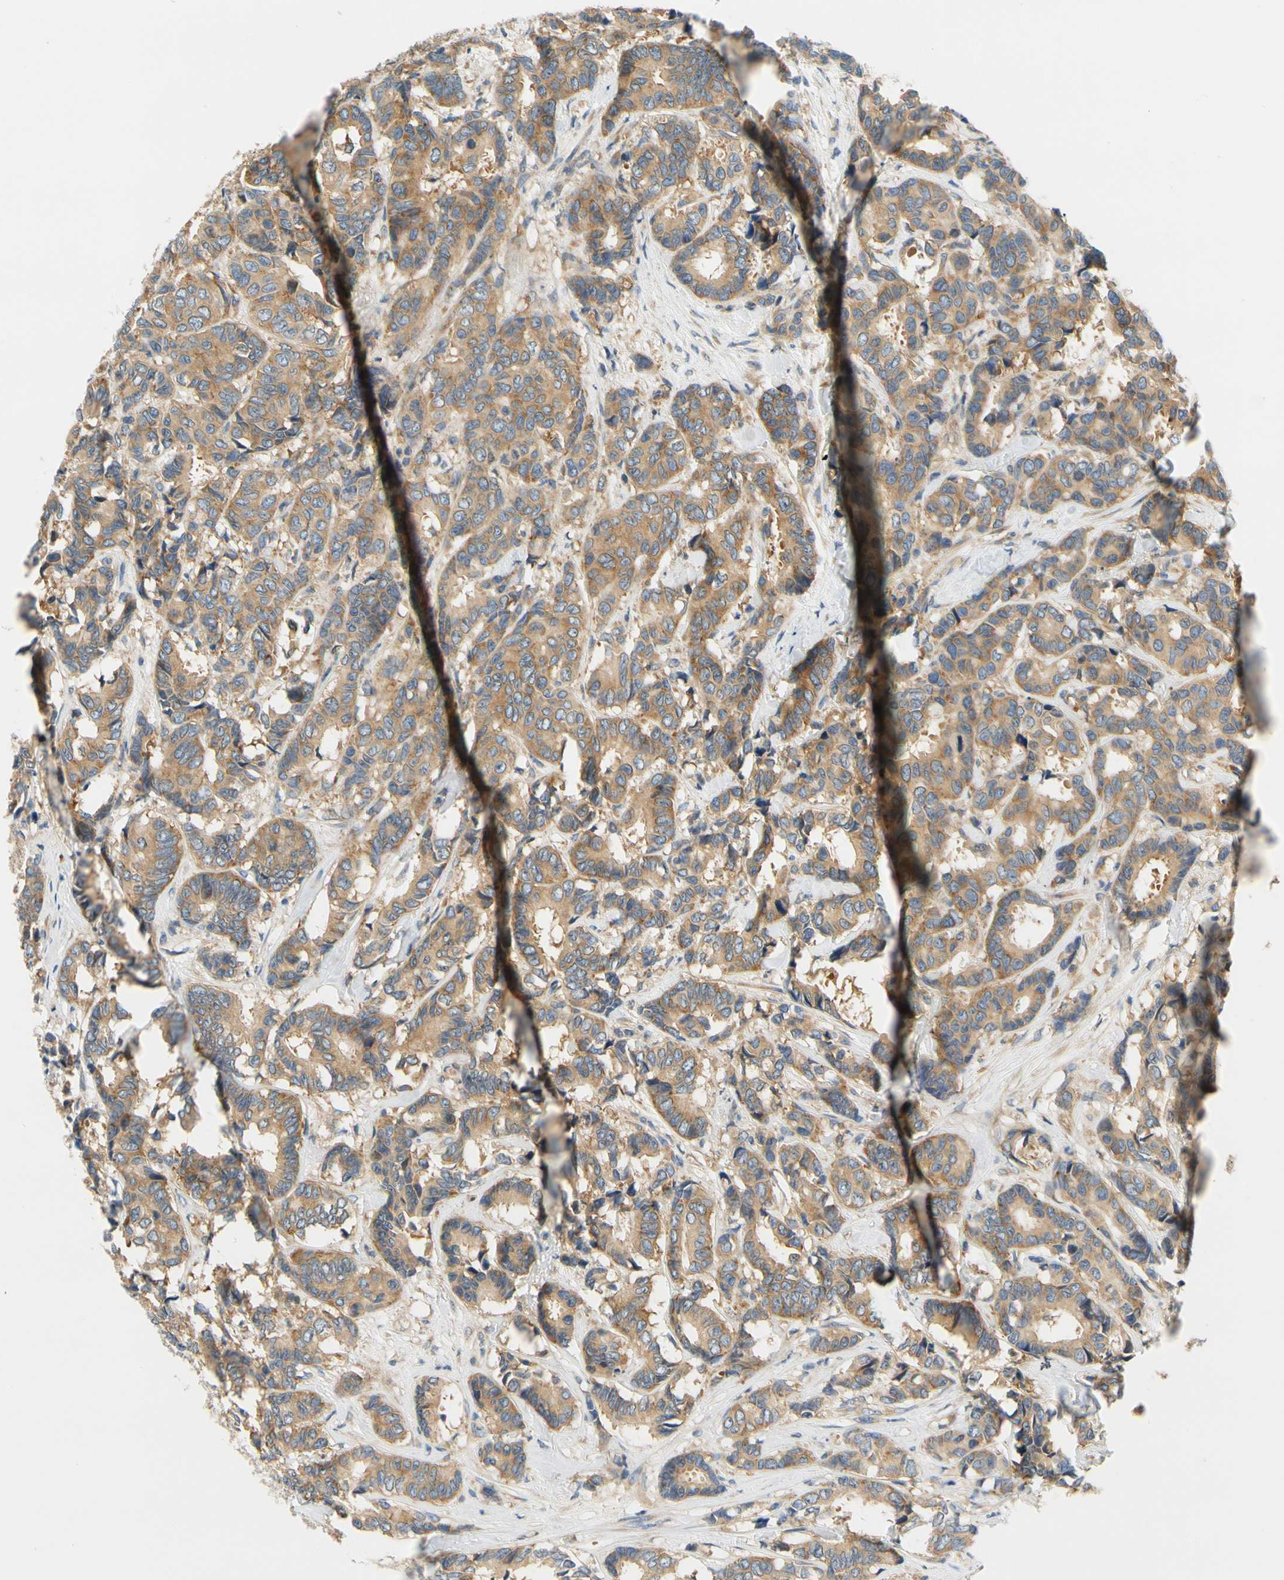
{"staining": {"intensity": "moderate", "quantity": ">75%", "location": "cytoplasmic/membranous"}, "tissue": "breast cancer", "cell_type": "Tumor cells", "image_type": "cancer", "snomed": [{"axis": "morphology", "description": "Duct carcinoma"}, {"axis": "topography", "description": "Breast"}], "caption": "Immunohistochemical staining of human invasive ductal carcinoma (breast) demonstrates medium levels of moderate cytoplasmic/membranous protein positivity in about >75% of tumor cells. Nuclei are stained in blue.", "gene": "LRRC47", "patient": {"sex": "female", "age": 87}}